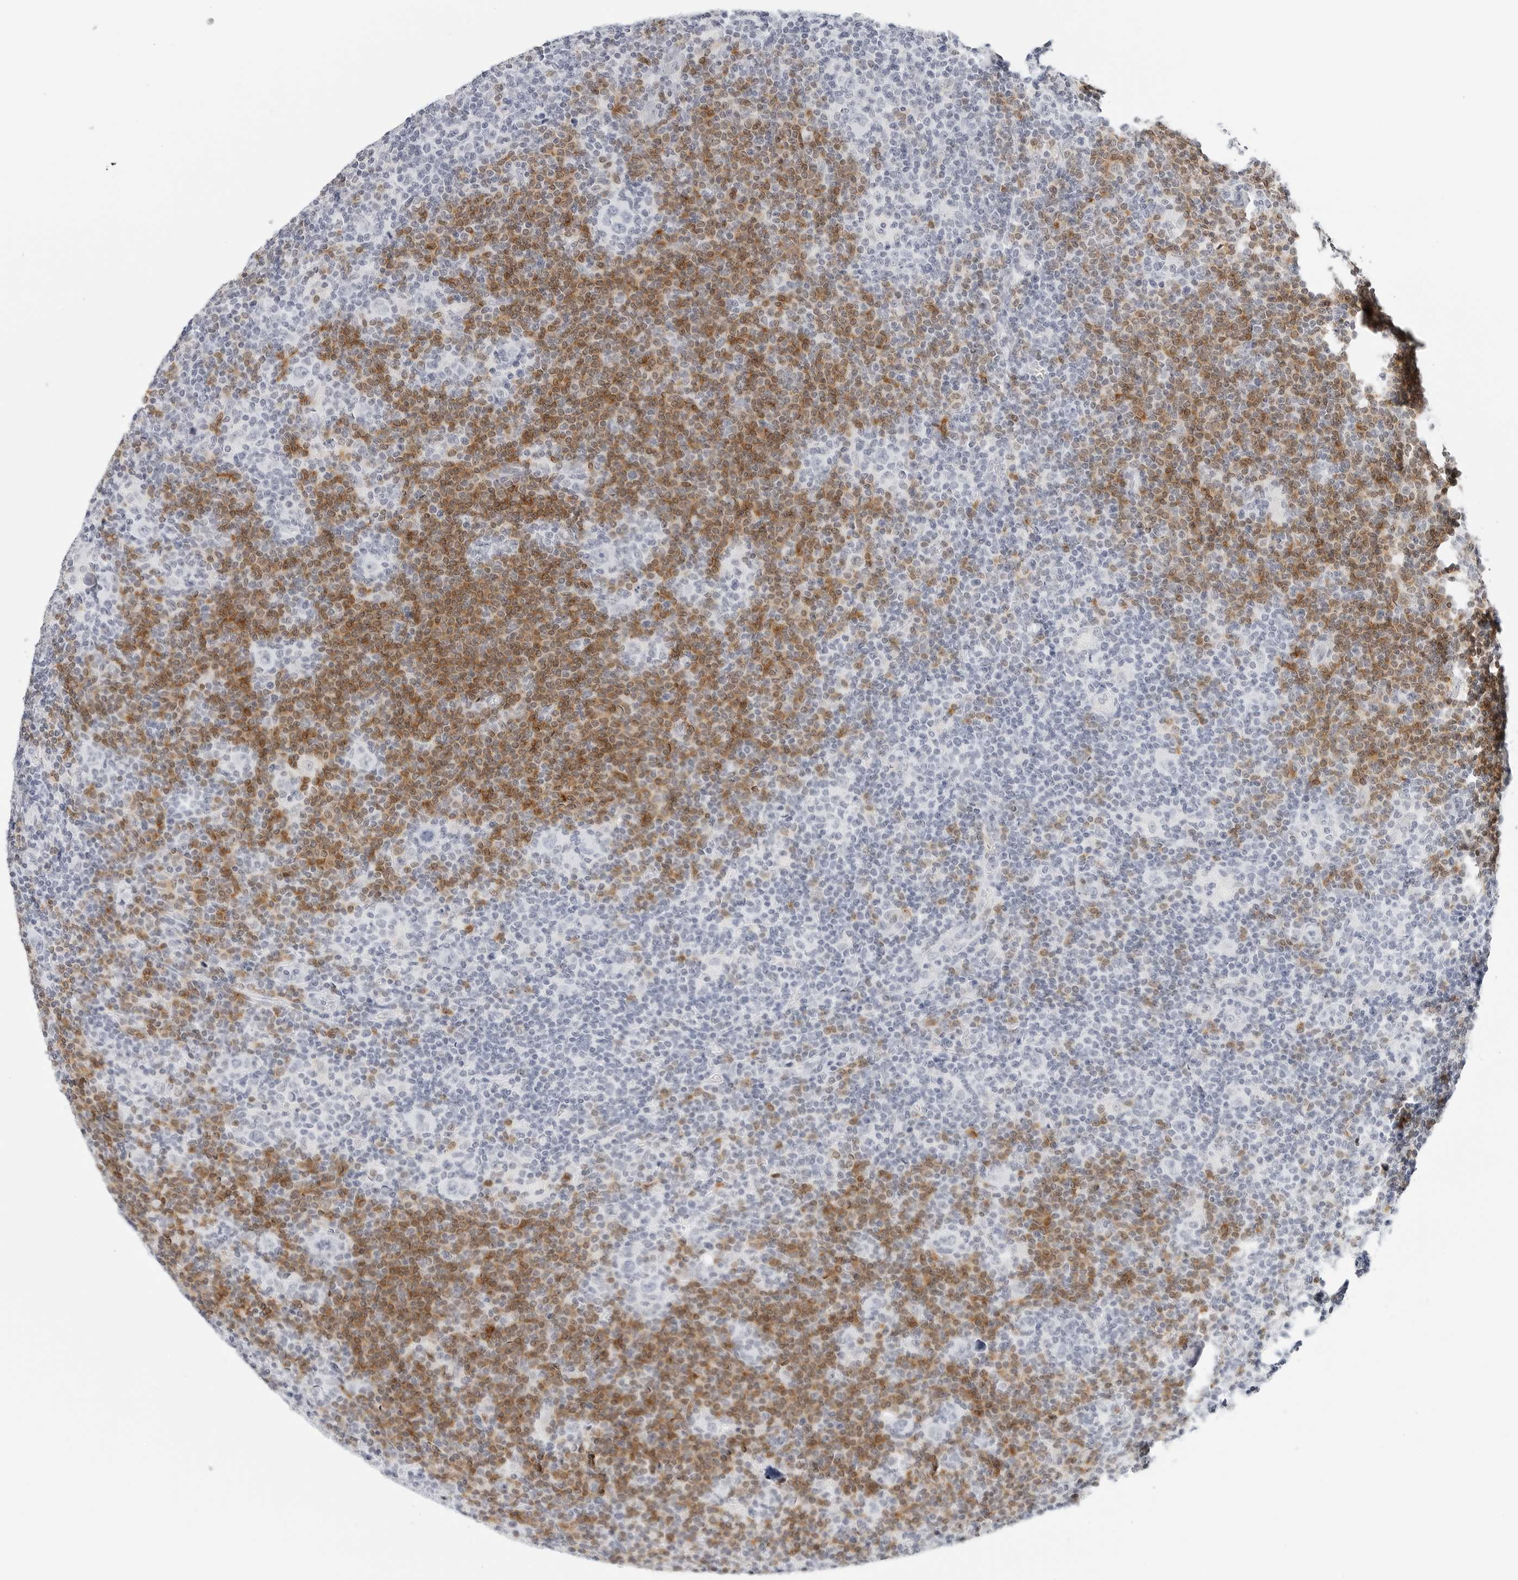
{"staining": {"intensity": "negative", "quantity": "none", "location": "none"}, "tissue": "lymphoma", "cell_type": "Tumor cells", "image_type": "cancer", "snomed": [{"axis": "morphology", "description": "Hodgkin's disease, NOS"}, {"axis": "topography", "description": "Lymph node"}], "caption": "Immunohistochemical staining of human Hodgkin's disease shows no significant staining in tumor cells.", "gene": "CD22", "patient": {"sex": "female", "age": 57}}